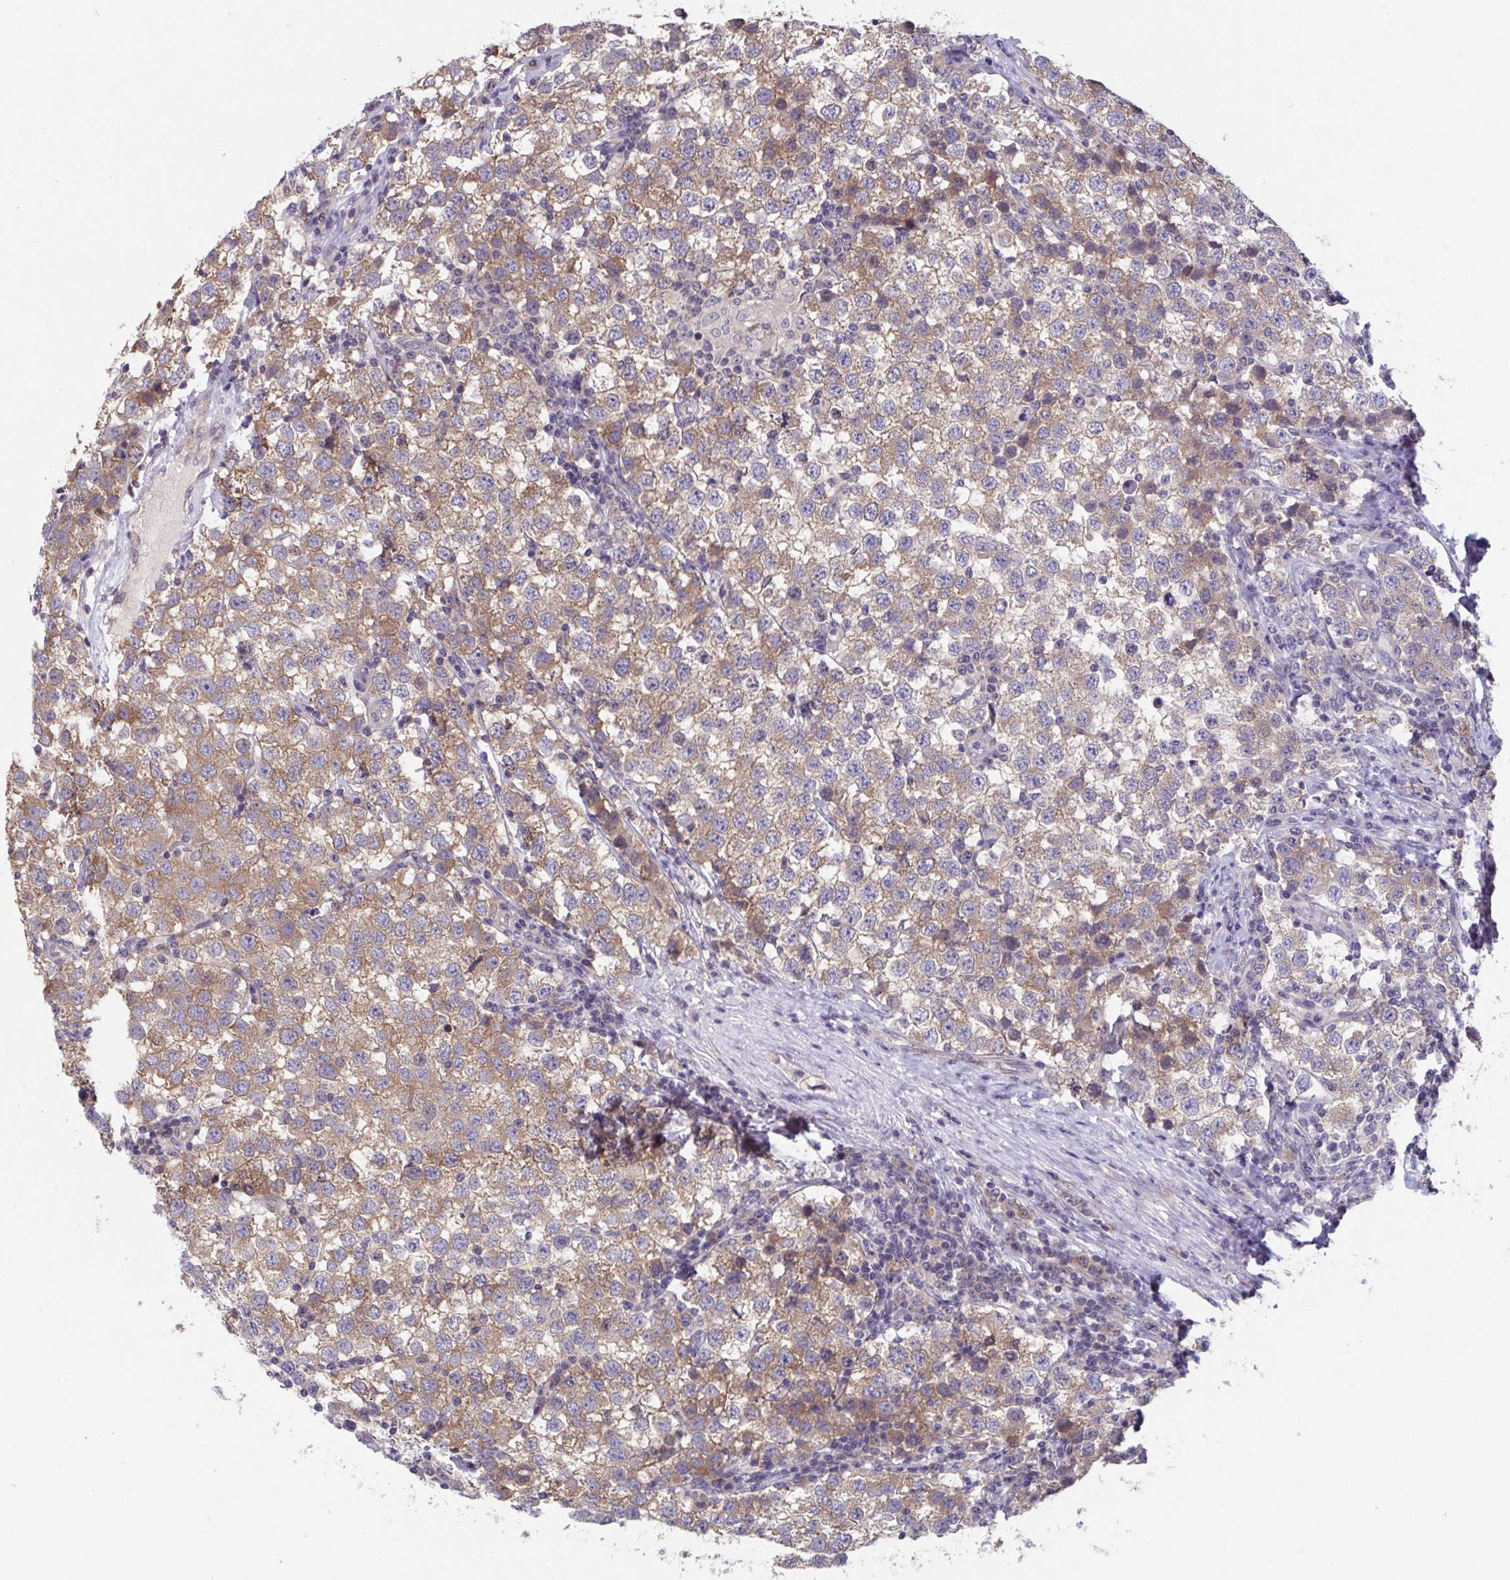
{"staining": {"intensity": "moderate", "quantity": ">75%", "location": "cytoplasmic/membranous"}, "tissue": "testis cancer", "cell_type": "Tumor cells", "image_type": "cancer", "snomed": [{"axis": "morphology", "description": "Seminoma, NOS"}, {"axis": "topography", "description": "Testis"}], "caption": "Protein expression analysis of seminoma (testis) exhibits moderate cytoplasmic/membranous staining in about >75% of tumor cells.", "gene": "RIOK1", "patient": {"sex": "male", "age": 34}}